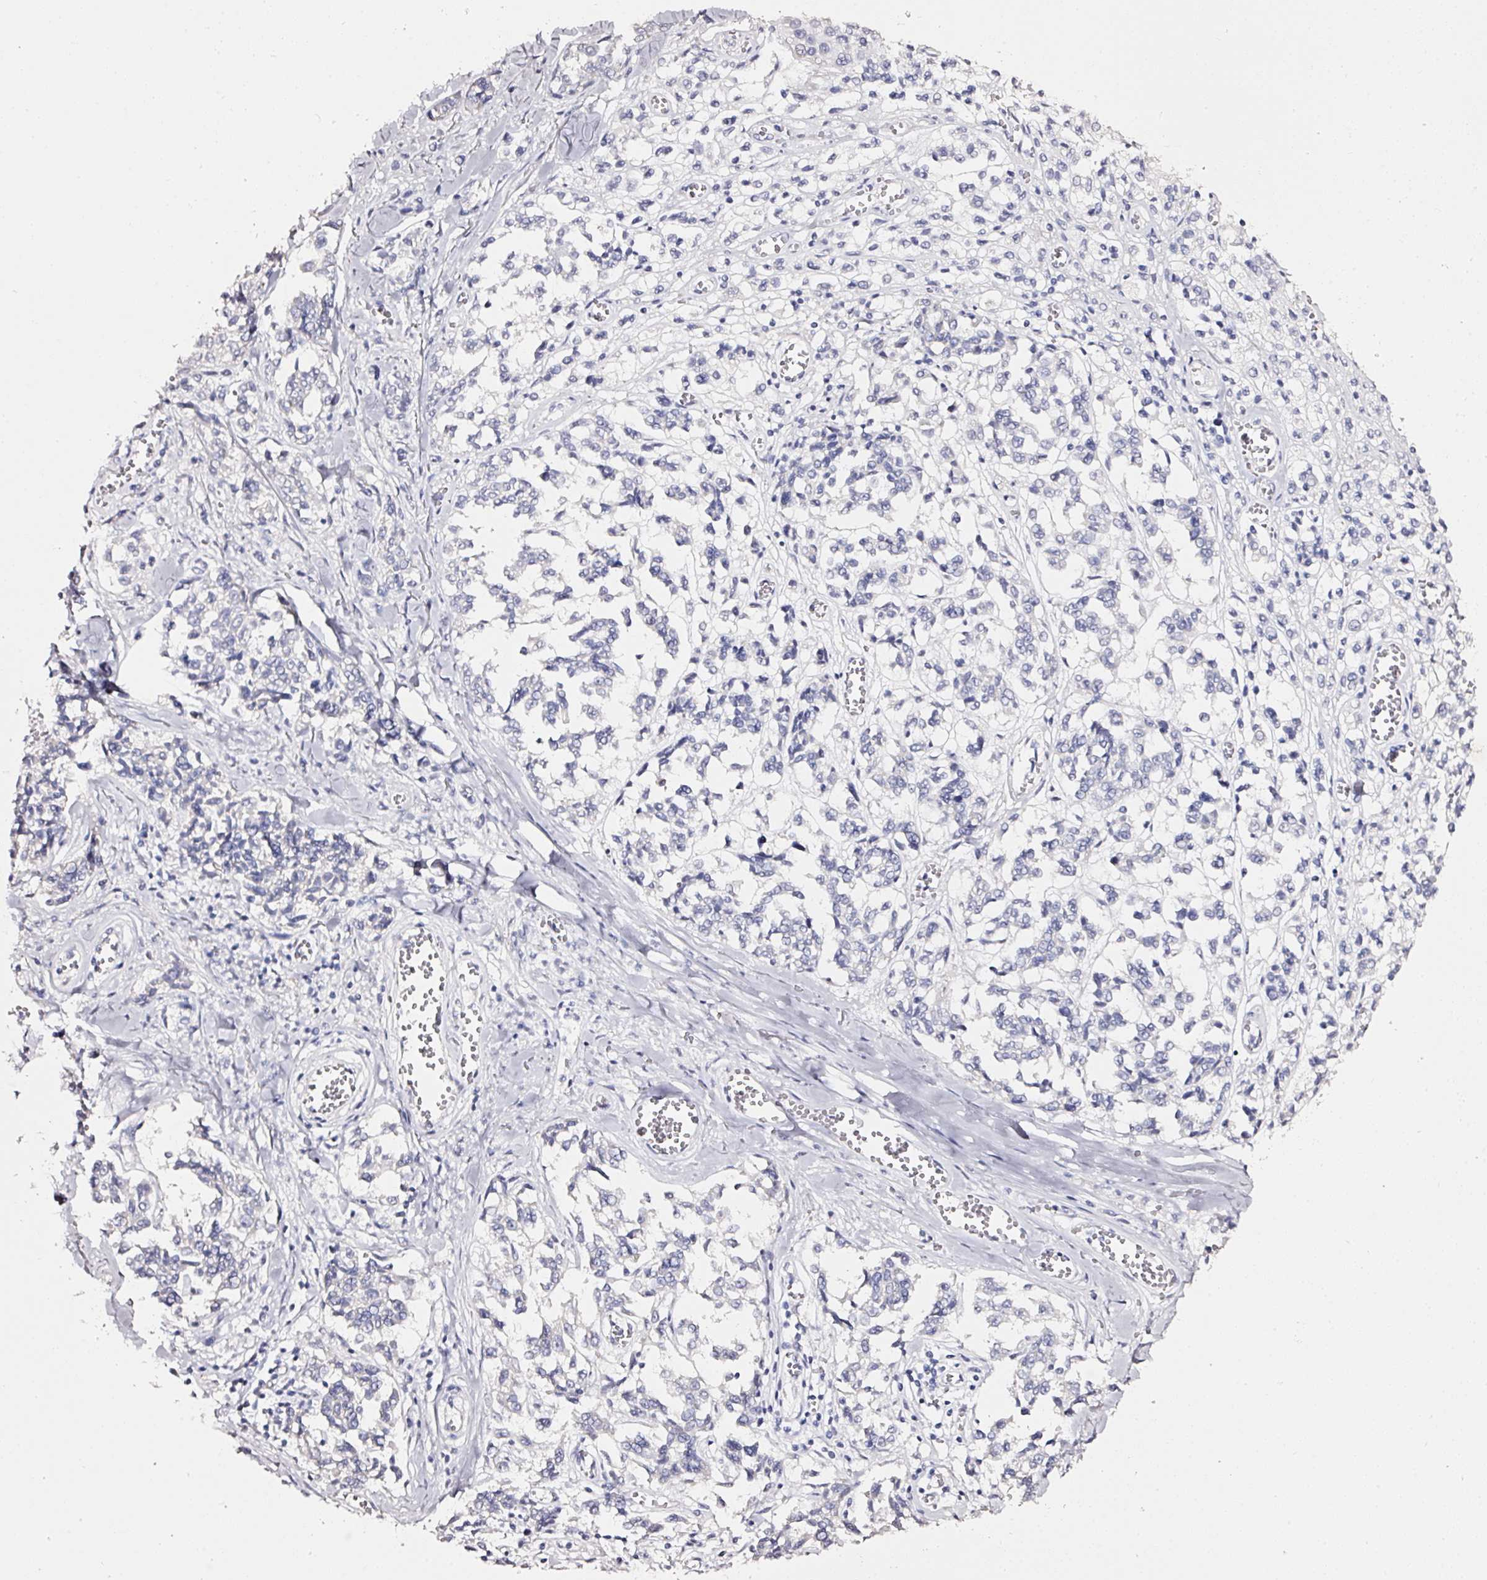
{"staining": {"intensity": "negative", "quantity": "none", "location": "none"}, "tissue": "melanoma", "cell_type": "Tumor cells", "image_type": "cancer", "snomed": [{"axis": "morphology", "description": "Malignant melanoma, NOS"}, {"axis": "topography", "description": "Skin"}], "caption": "The IHC image has no significant expression in tumor cells of malignant melanoma tissue. (Immunohistochemistry, brightfield microscopy, high magnification).", "gene": "PDXDC1", "patient": {"sex": "female", "age": 64}}